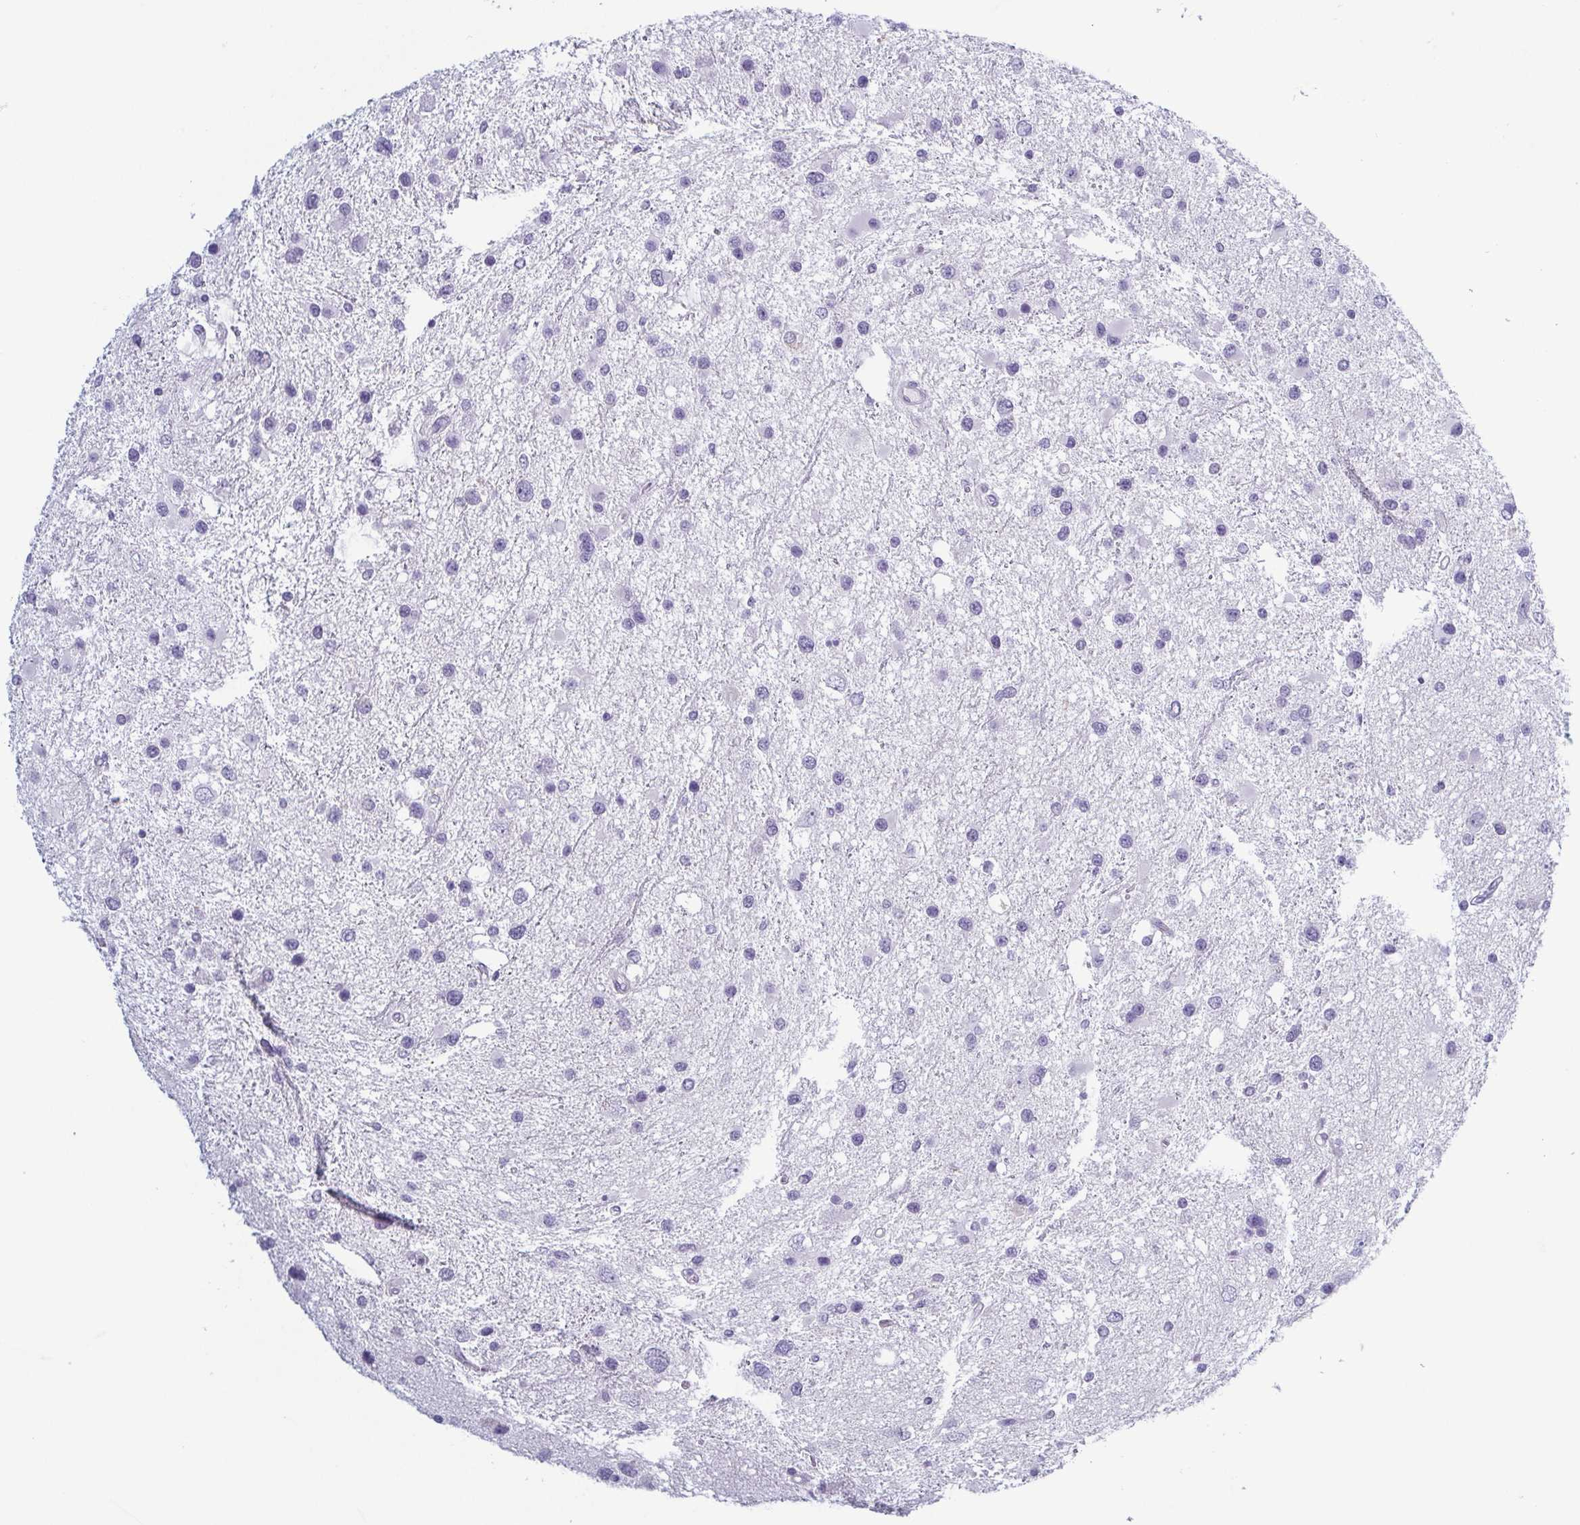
{"staining": {"intensity": "negative", "quantity": "none", "location": "none"}, "tissue": "glioma", "cell_type": "Tumor cells", "image_type": "cancer", "snomed": [{"axis": "morphology", "description": "Glioma, malignant, Low grade"}, {"axis": "topography", "description": "Brain"}], "caption": "A high-resolution image shows immunohistochemistry staining of malignant glioma (low-grade), which demonstrates no significant staining in tumor cells.", "gene": "KRT10", "patient": {"sex": "female", "age": 32}}